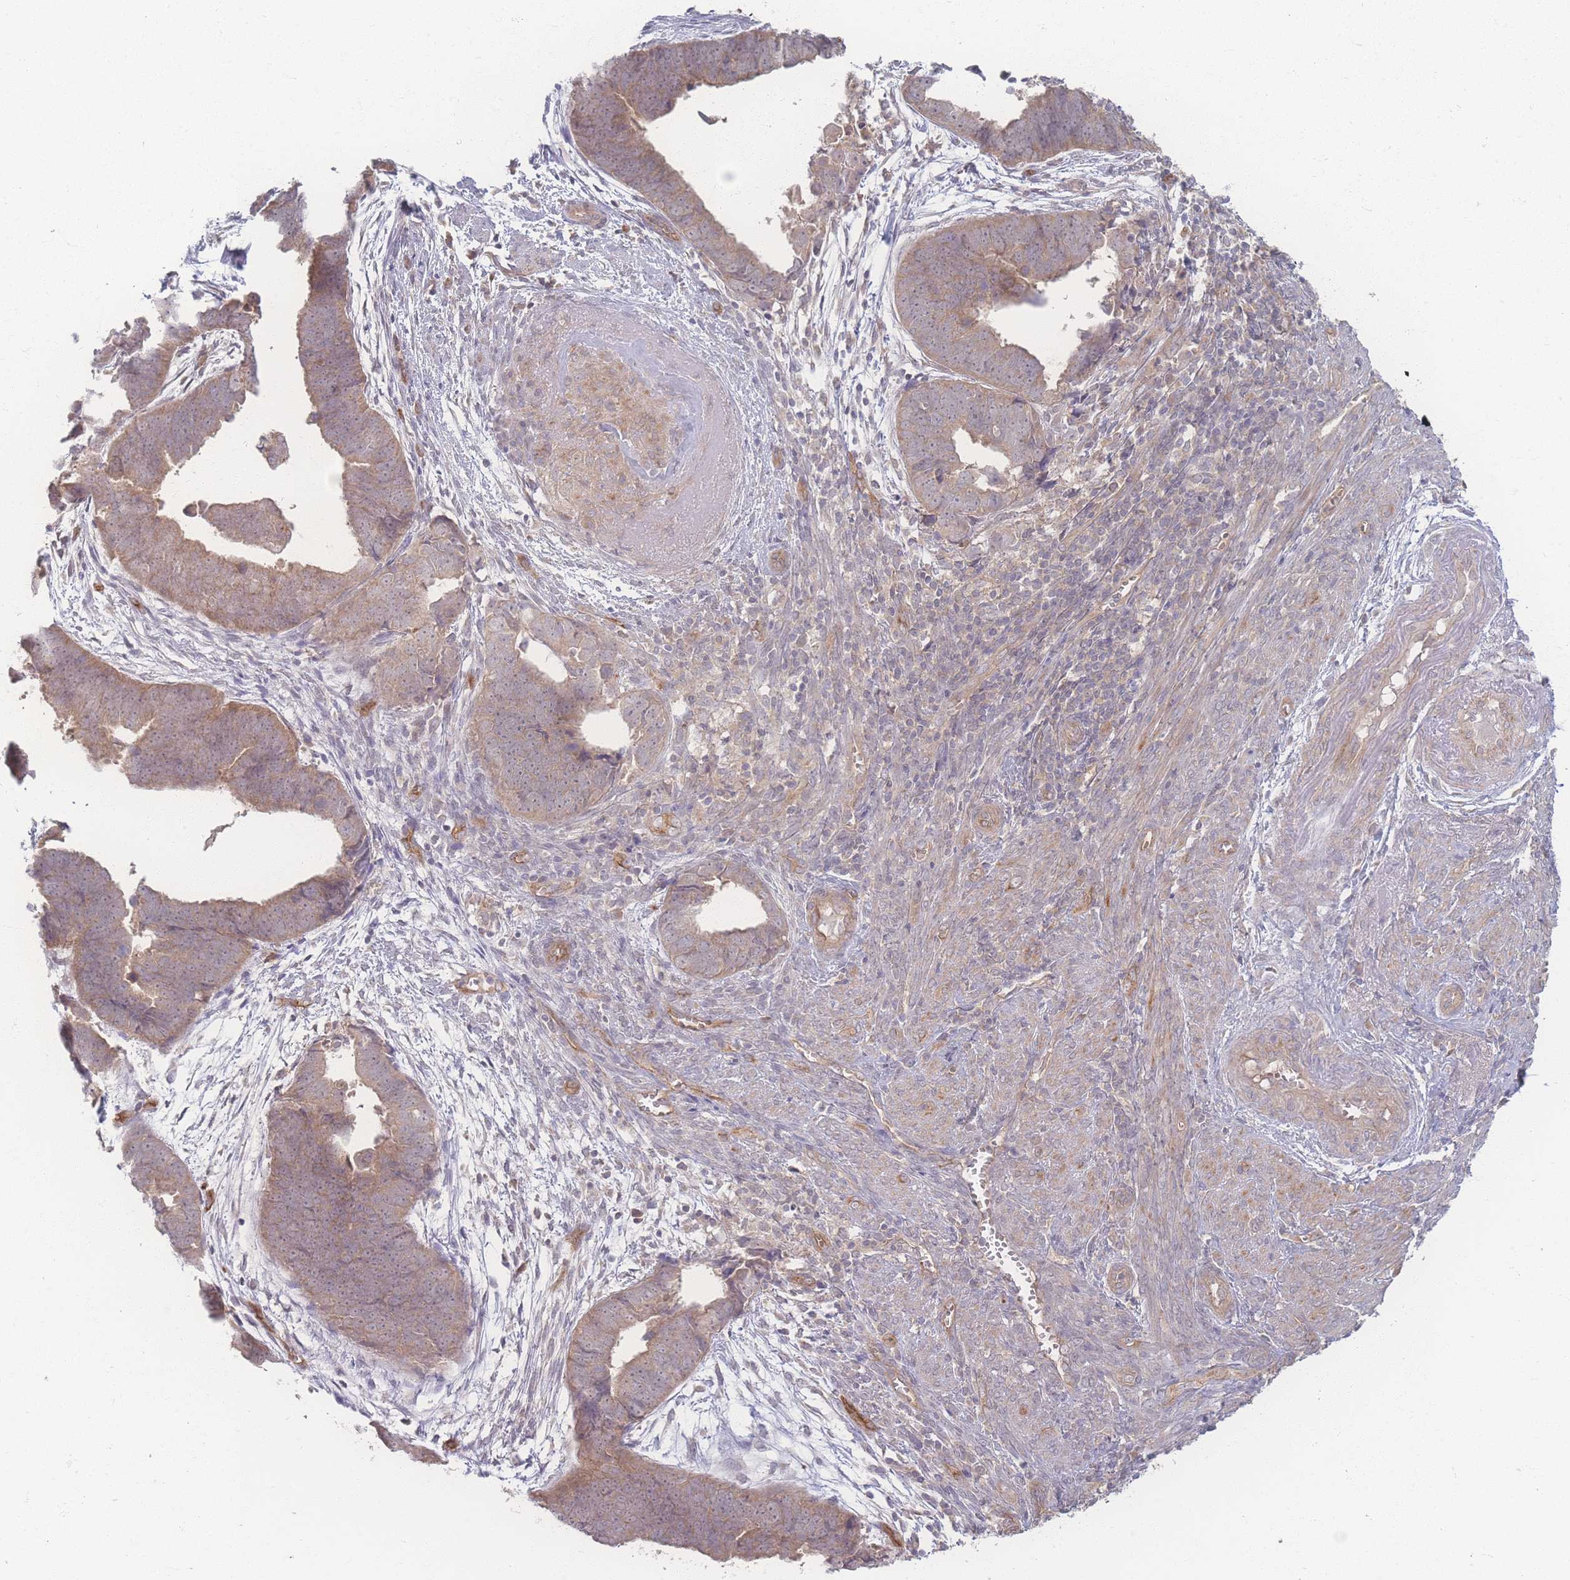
{"staining": {"intensity": "moderate", "quantity": ">75%", "location": "cytoplasmic/membranous"}, "tissue": "endometrial cancer", "cell_type": "Tumor cells", "image_type": "cancer", "snomed": [{"axis": "morphology", "description": "Adenocarcinoma, NOS"}, {"axis": "topography", "description": "Endometrium"}], "caption": "About >75% of tumor cells in adenocarcinoma (endometrial) demonstrate moderate cytoplasmic/membranous protein expression as visualized by brown immunohistochemical staining.", "gene": "INSR", "patient": {"sex": "female", "age": 75}}